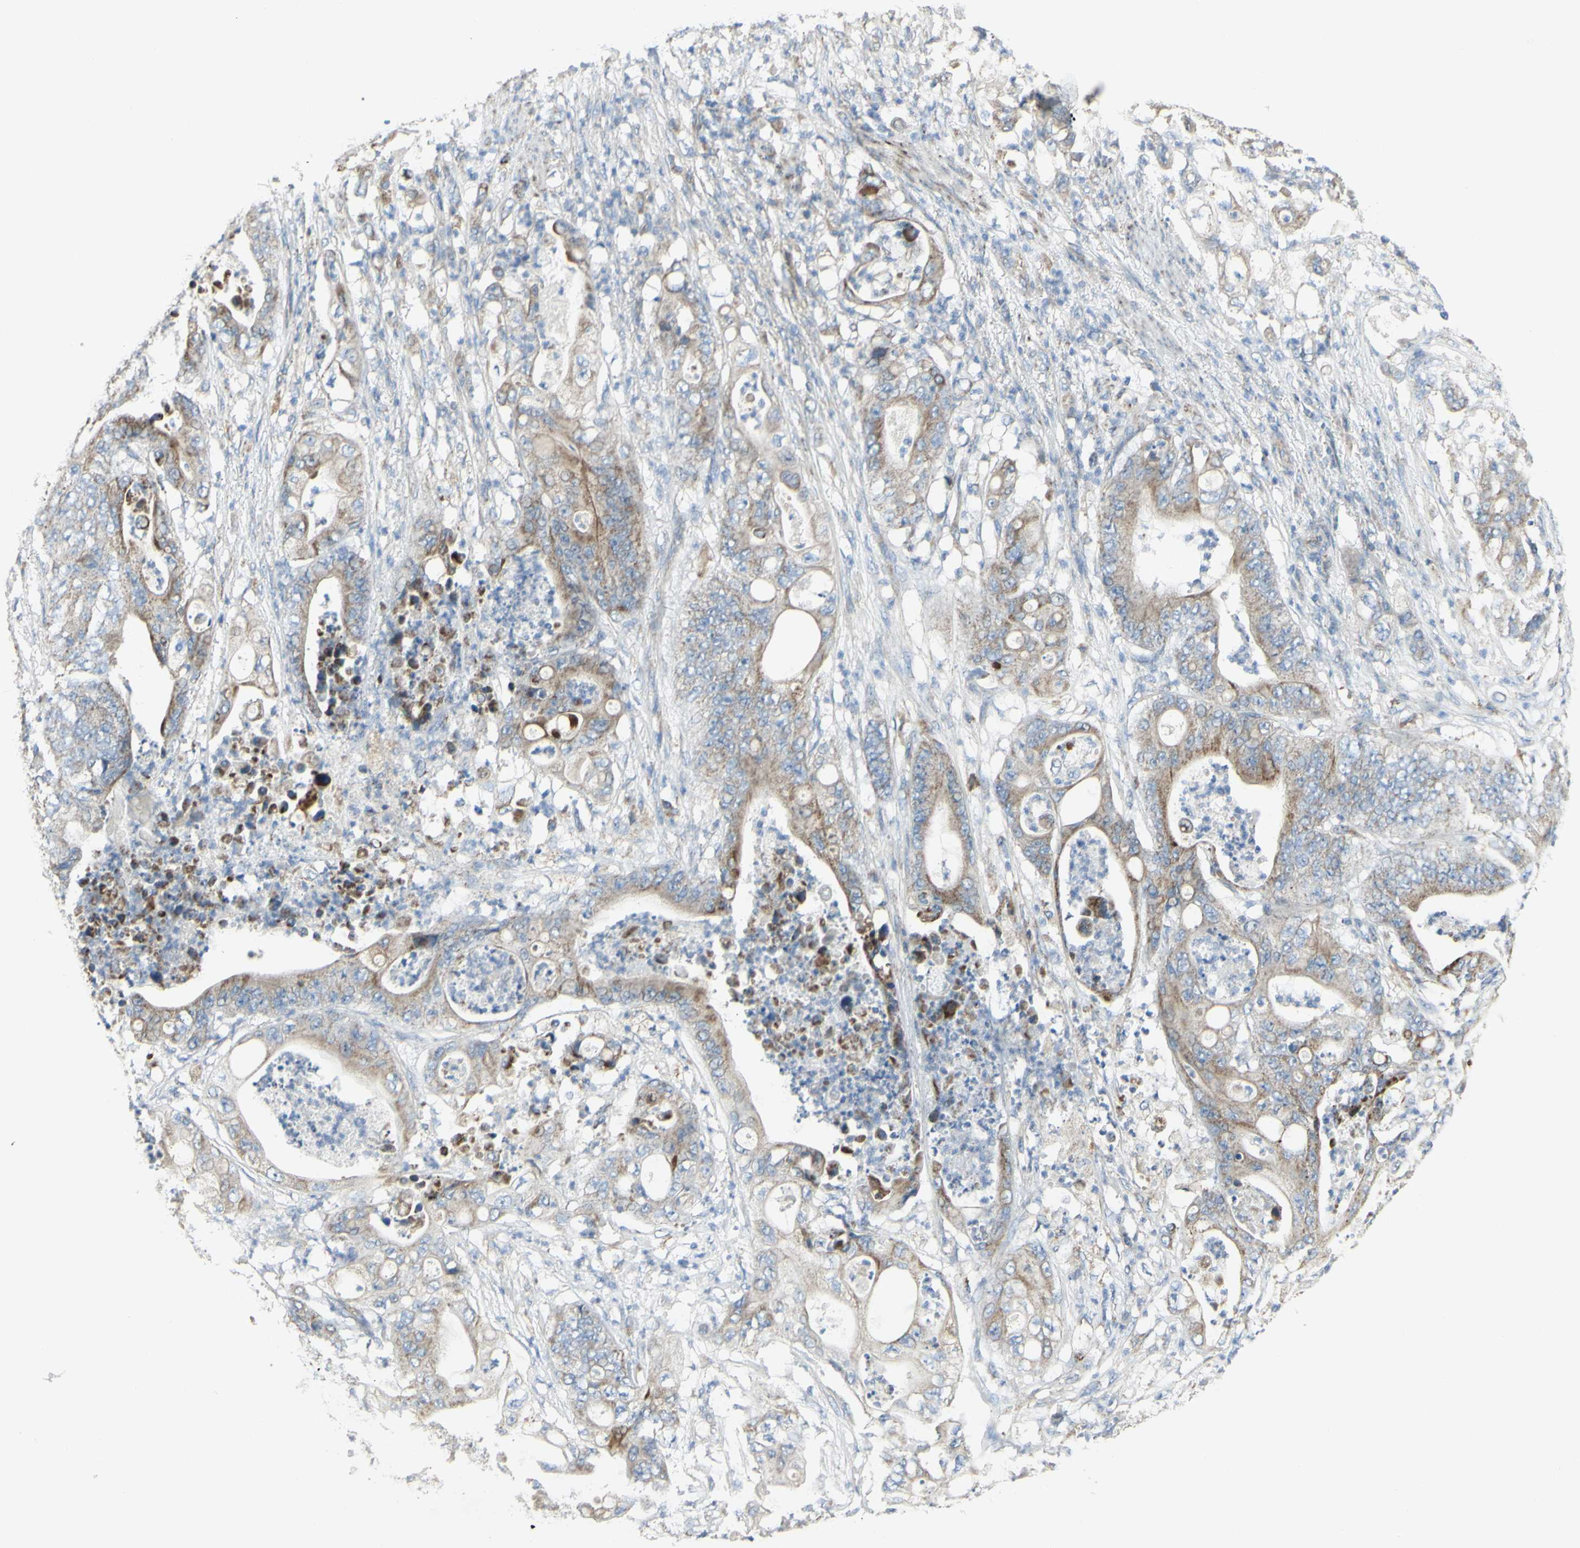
{"staining": {"intensity": "weak", "quantity": "25%-75%", "location": "cytoplasmic/membranous"}, "tissue": "stomach cancer", "cell_type": "Tumor cells", "image_type": "cancer", "snomed": [{"axis": "morphology", "description": "Adenocarcinoma, NOS"}, {"axis": "topography", "description": "Stomach"}], "caption": "The photomicrograph exhibits staining of stomach cancer (adenocarcinoma), revealing weak cytoplasmic/membranous protein positivity (brown color) within tumor cells. (IHC, brightfield microscopy, high magnification).", "gene": "CNTNAP1", "patient": {"sex": "female", "age": 73}}